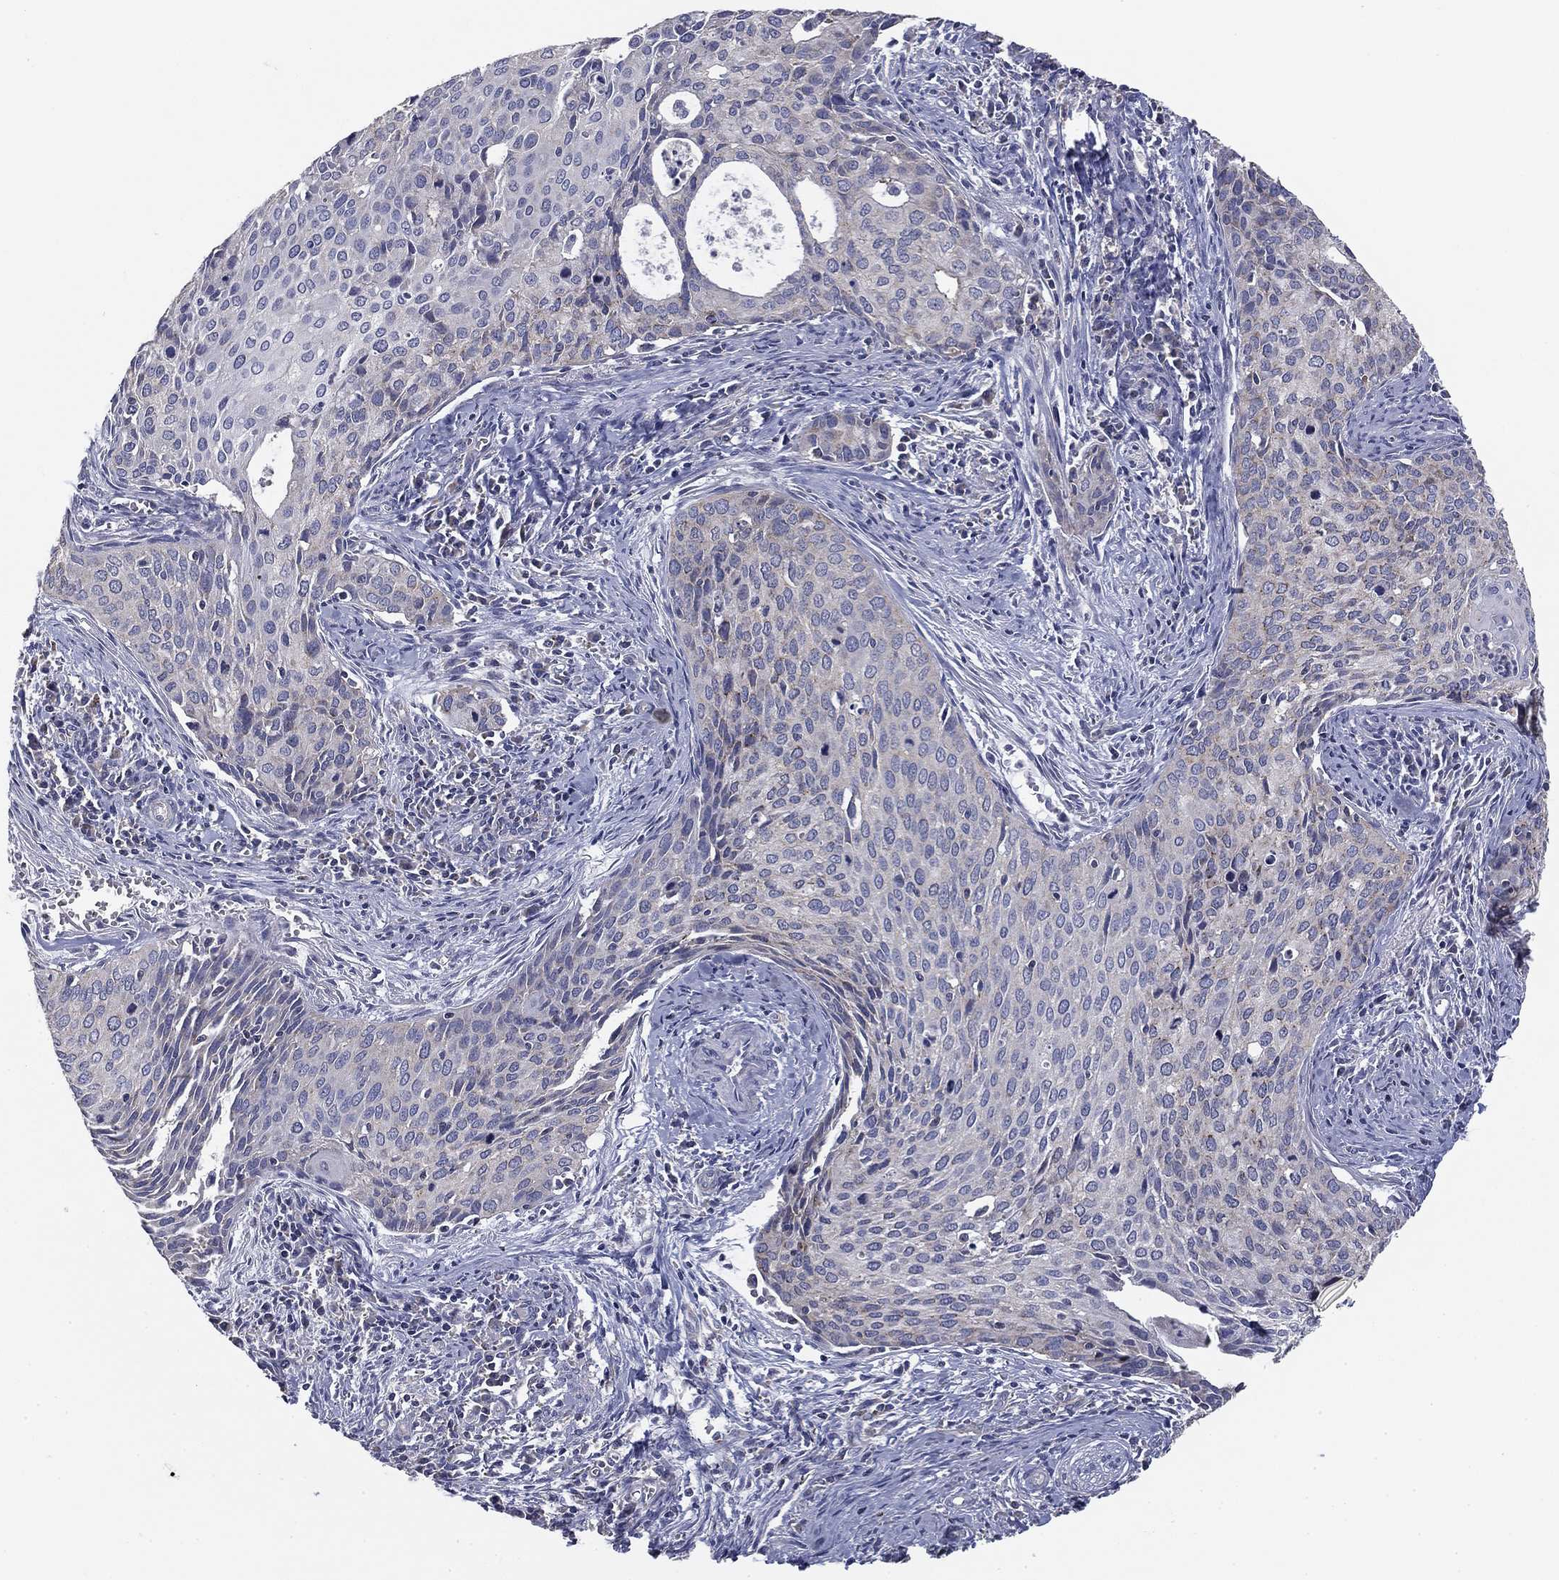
{"staining": {"intensity": "negative", "quantity": "none", "location": "none"}, "tissue": "cervical cancer", "cell_type": "Tumor cells", "image_type": "cancer", "snomed": [{"axis": "morphology", "description": "Squamous cell carcinoma, NOS"}, {"axis": "topography", "description": "Cervix"}], "caption": "High power microscopy histopathology image of an IHC histopathology image of cervical squamous cell carcinoma, revealing no significant expression in tumor cells.", "gene": "SEPTIN3", "patient": {"sex": "female", "age": 29}}